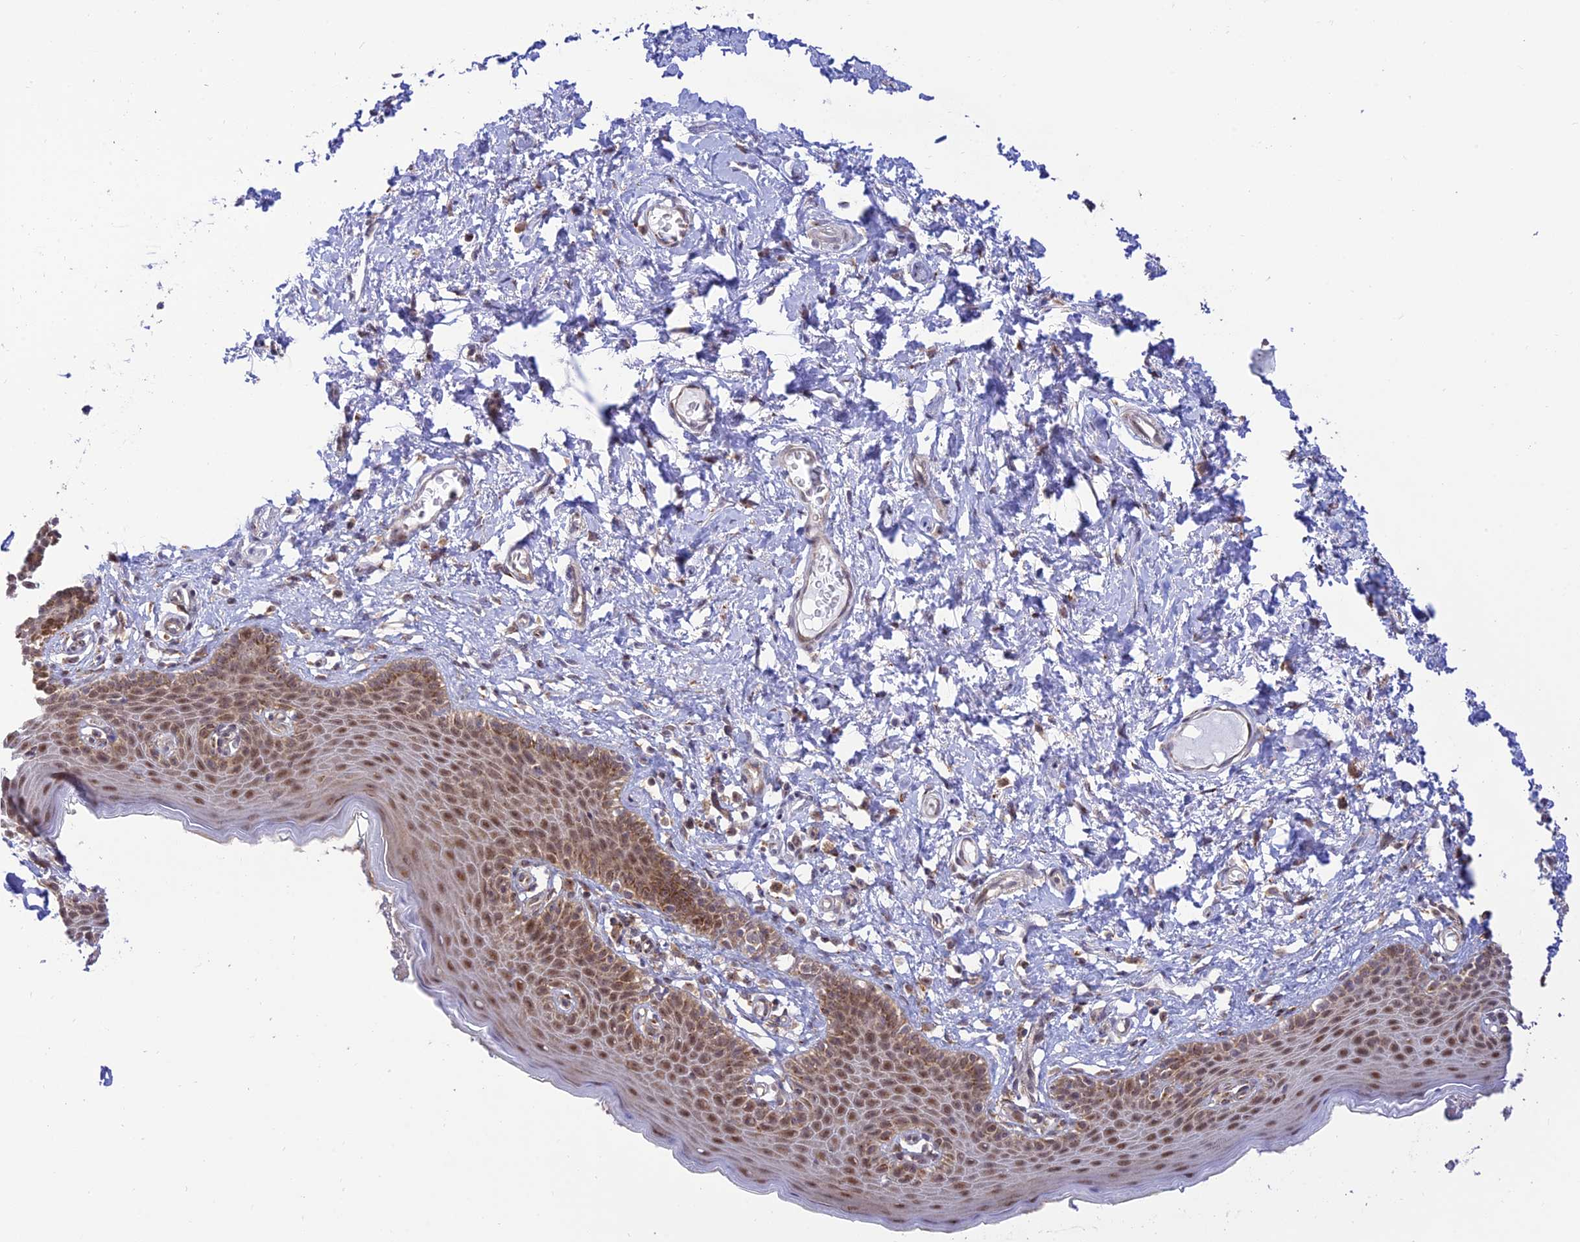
{"staining": {"intensity": "moderate", "quantity": ">75%", "location": "cytoplasmic/membranous"}, "tissue": "skin", "cell_type": "Epidermal cells", "image_type": "normal", "snomed": [{"axis": "morphology", "description": "Normal tissue, NOS"}, {"axis": "topography", "description": "Vulva"}], "caption": "Human skin stained with a brown dye demonstrates moderate cytoplasmic/membranous positive expression in approximately >75% of epidermal cells.", "gene": "GOLGA3", "patient": {"sex": "female", "age": 66}}